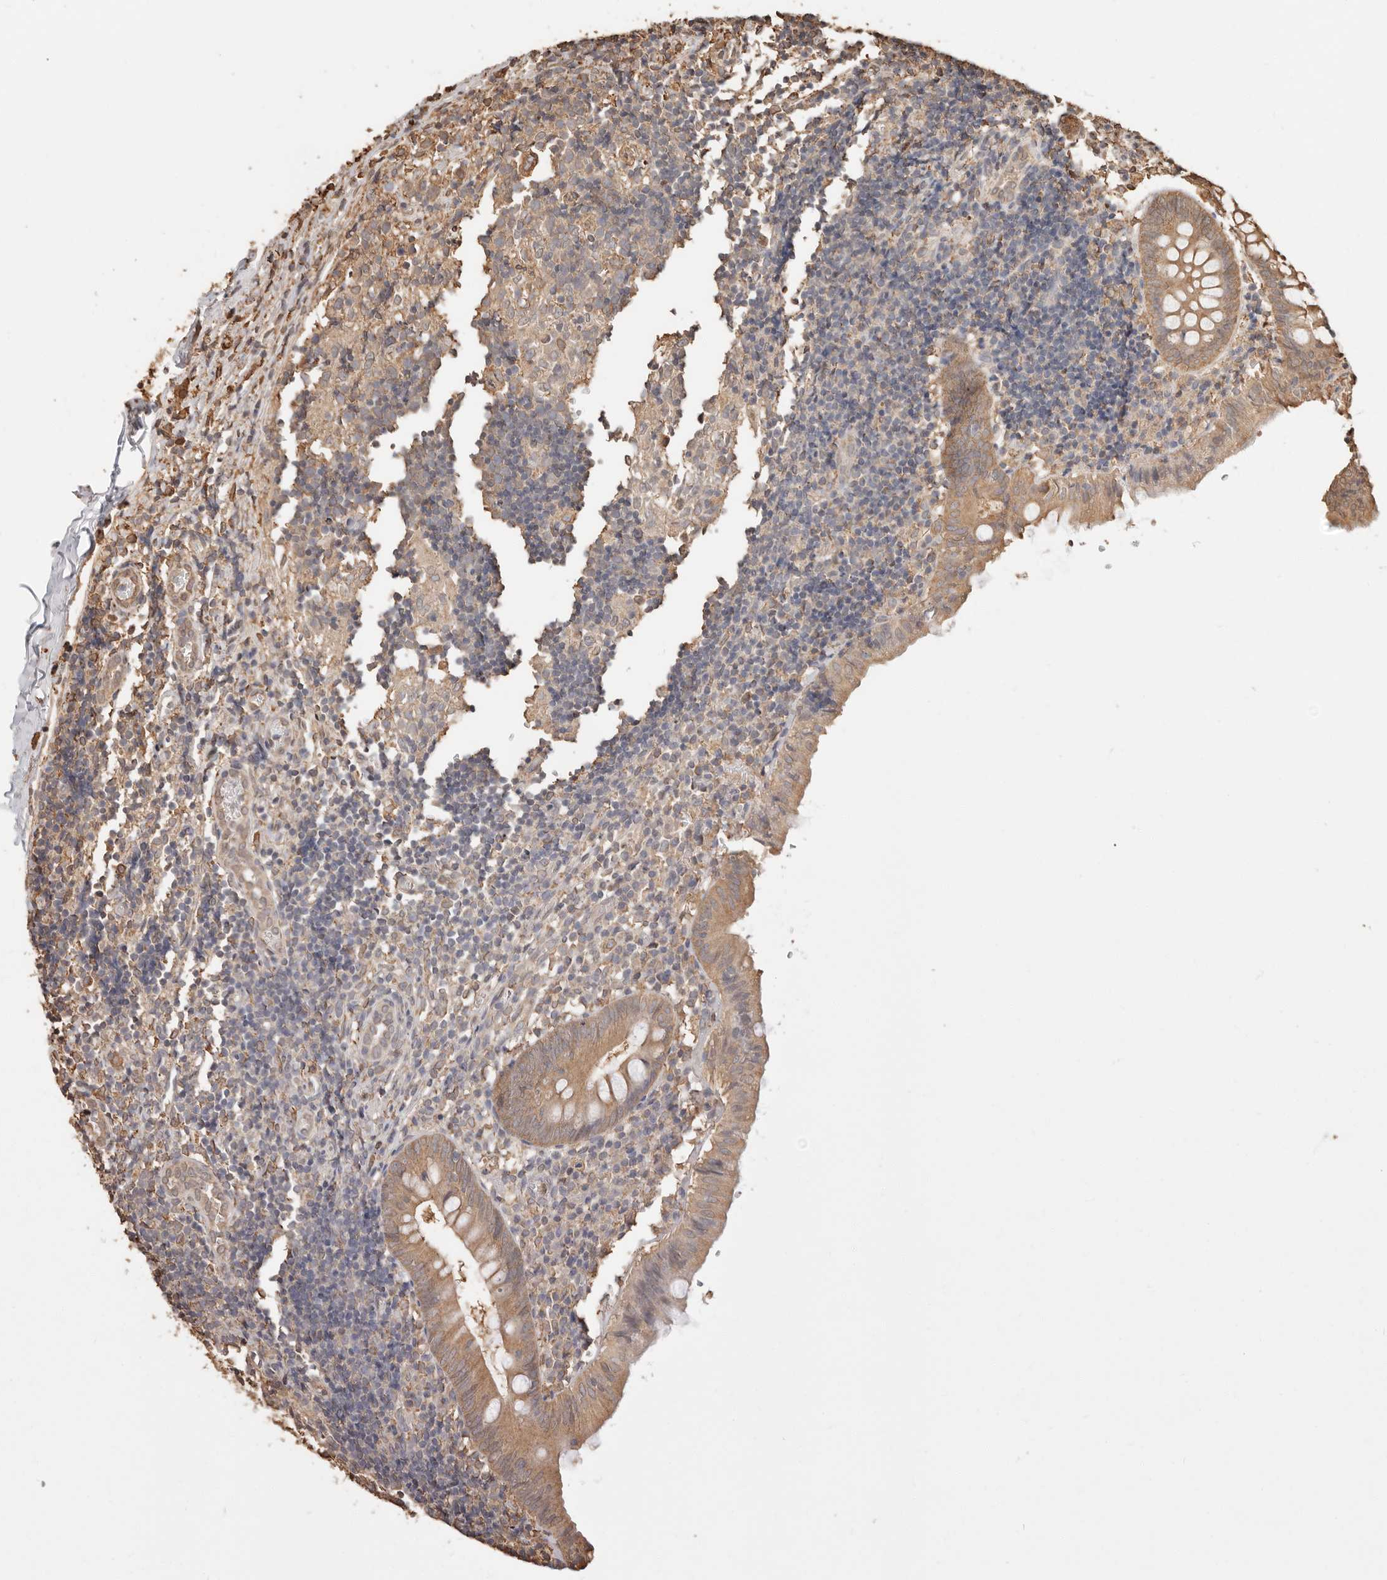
{"staining": {"intensity": "moderate", "quantity": ">75%", "location": "cytoplasmic/membranous"}, "tissue": "appendix", "cell_type": "Glandular cells", "image_type": "normal", "snomed": [{"axis": "morphology", "description": "Normal tissue, NOS"}, {"axis": "topography", "description": "Appendix"}], "caption": "Immunohistochemistry of benign human appendix displays medium levels of moderate cytoplasmic/membranous positivity in approximately >75% of glandular cells. Immunohistochemistry (ihc) stains the protein in brown and the nuclei are stained blue.", "gene": "ARHGEF10L", "patient": {"sex": "male", "age": 8}}